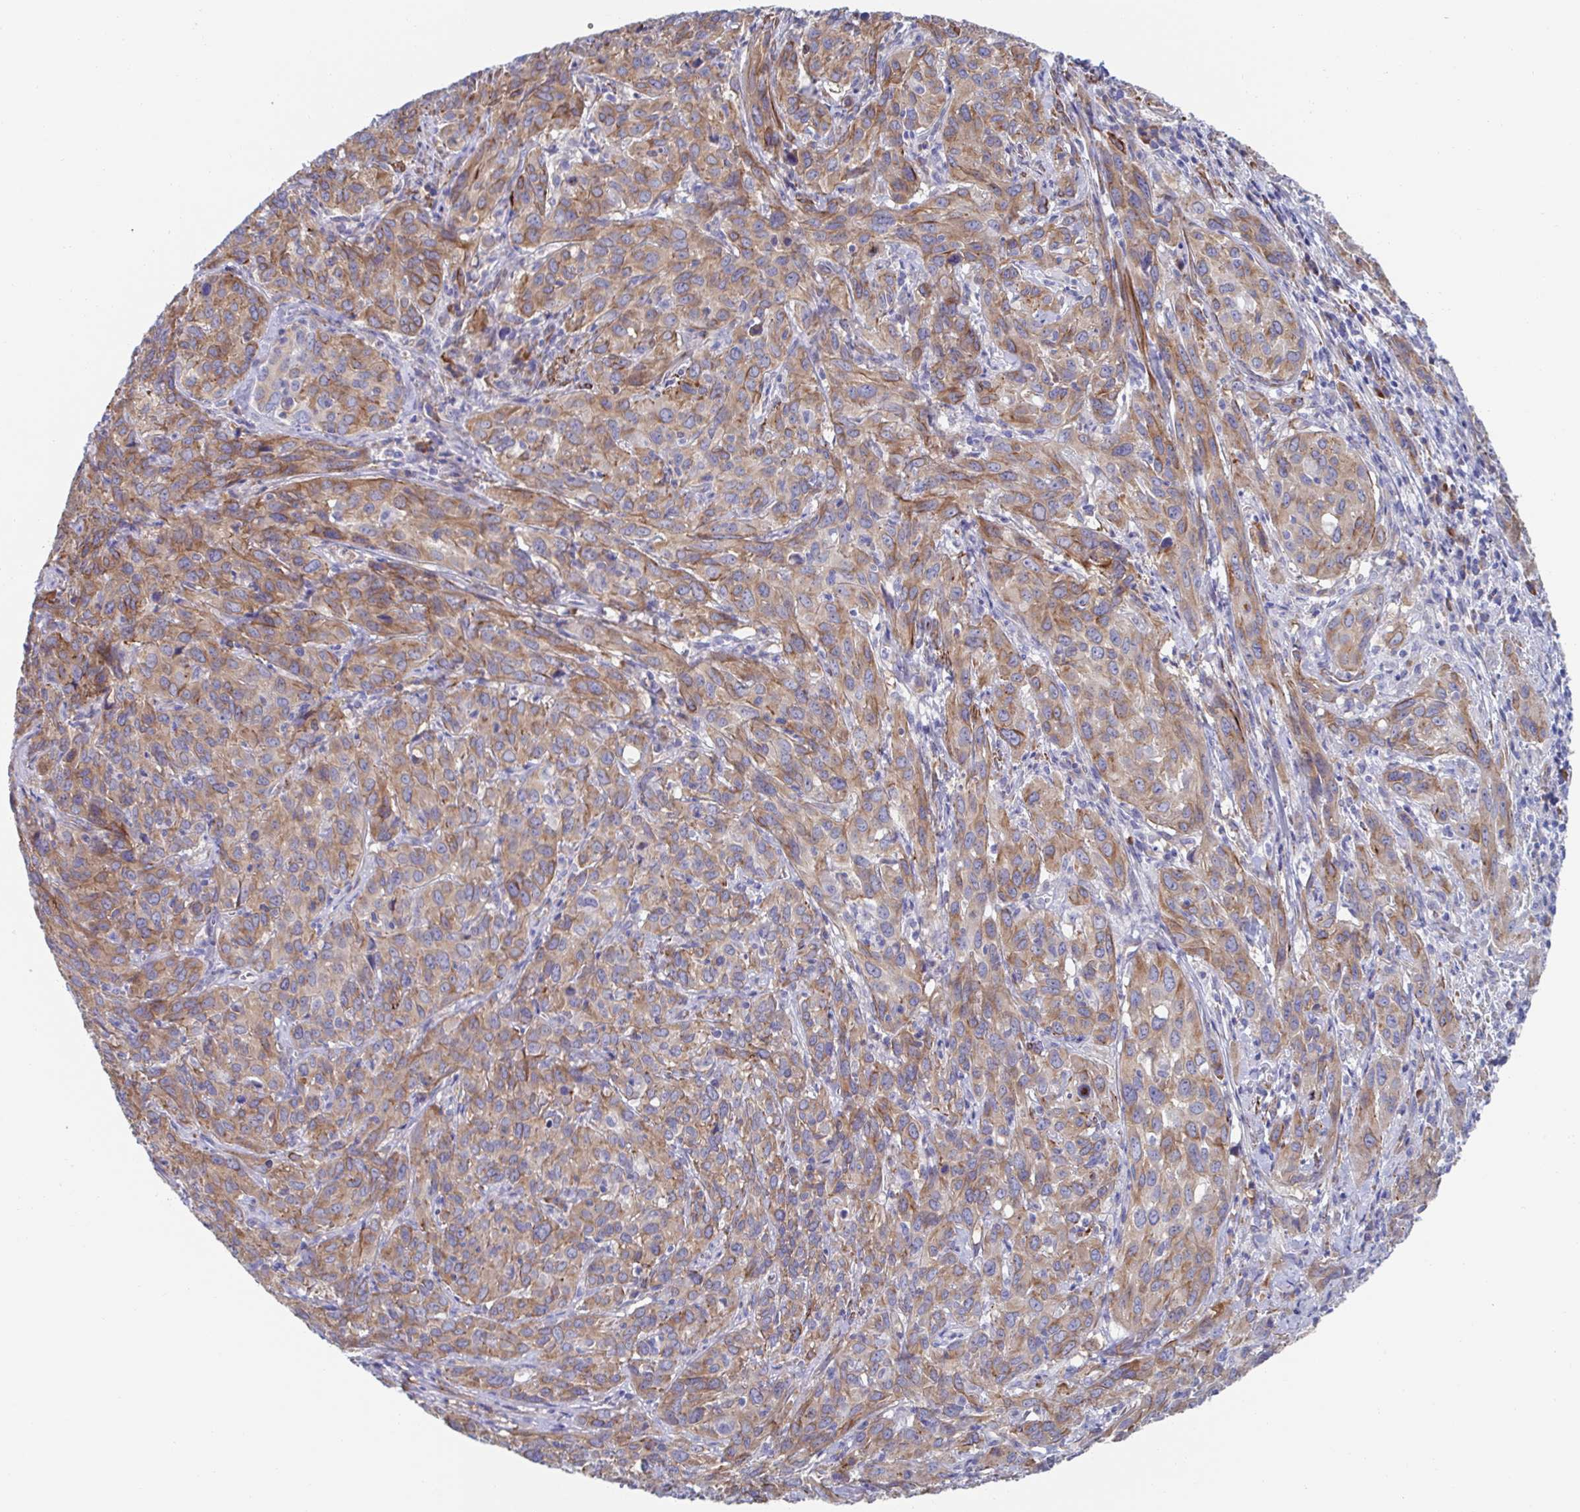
{"staining": {"intensity": "moderate", "quantity": ">75%", "location": "cytoplasmic/membranous"}, "tissue": "cervical cancer", "cell_type": "Tumor cells", "image_type": "cancer", "snomed": [{"axis": "morphology", "description": "Squamous cell carcinoma, NOS"}, {"axis": "topography", "description": "Cervix"}], "caption": "A brown stain highlights moderate cytoplasmic/membranous positivity of a protein in human cervical cancer (squamous cell carcinoma) tumor cells. Ihc stains the protein in brown and the nuclei are stained blue.", "gene": "KLC3", "patient": {"sex": "female", "age": 51}}